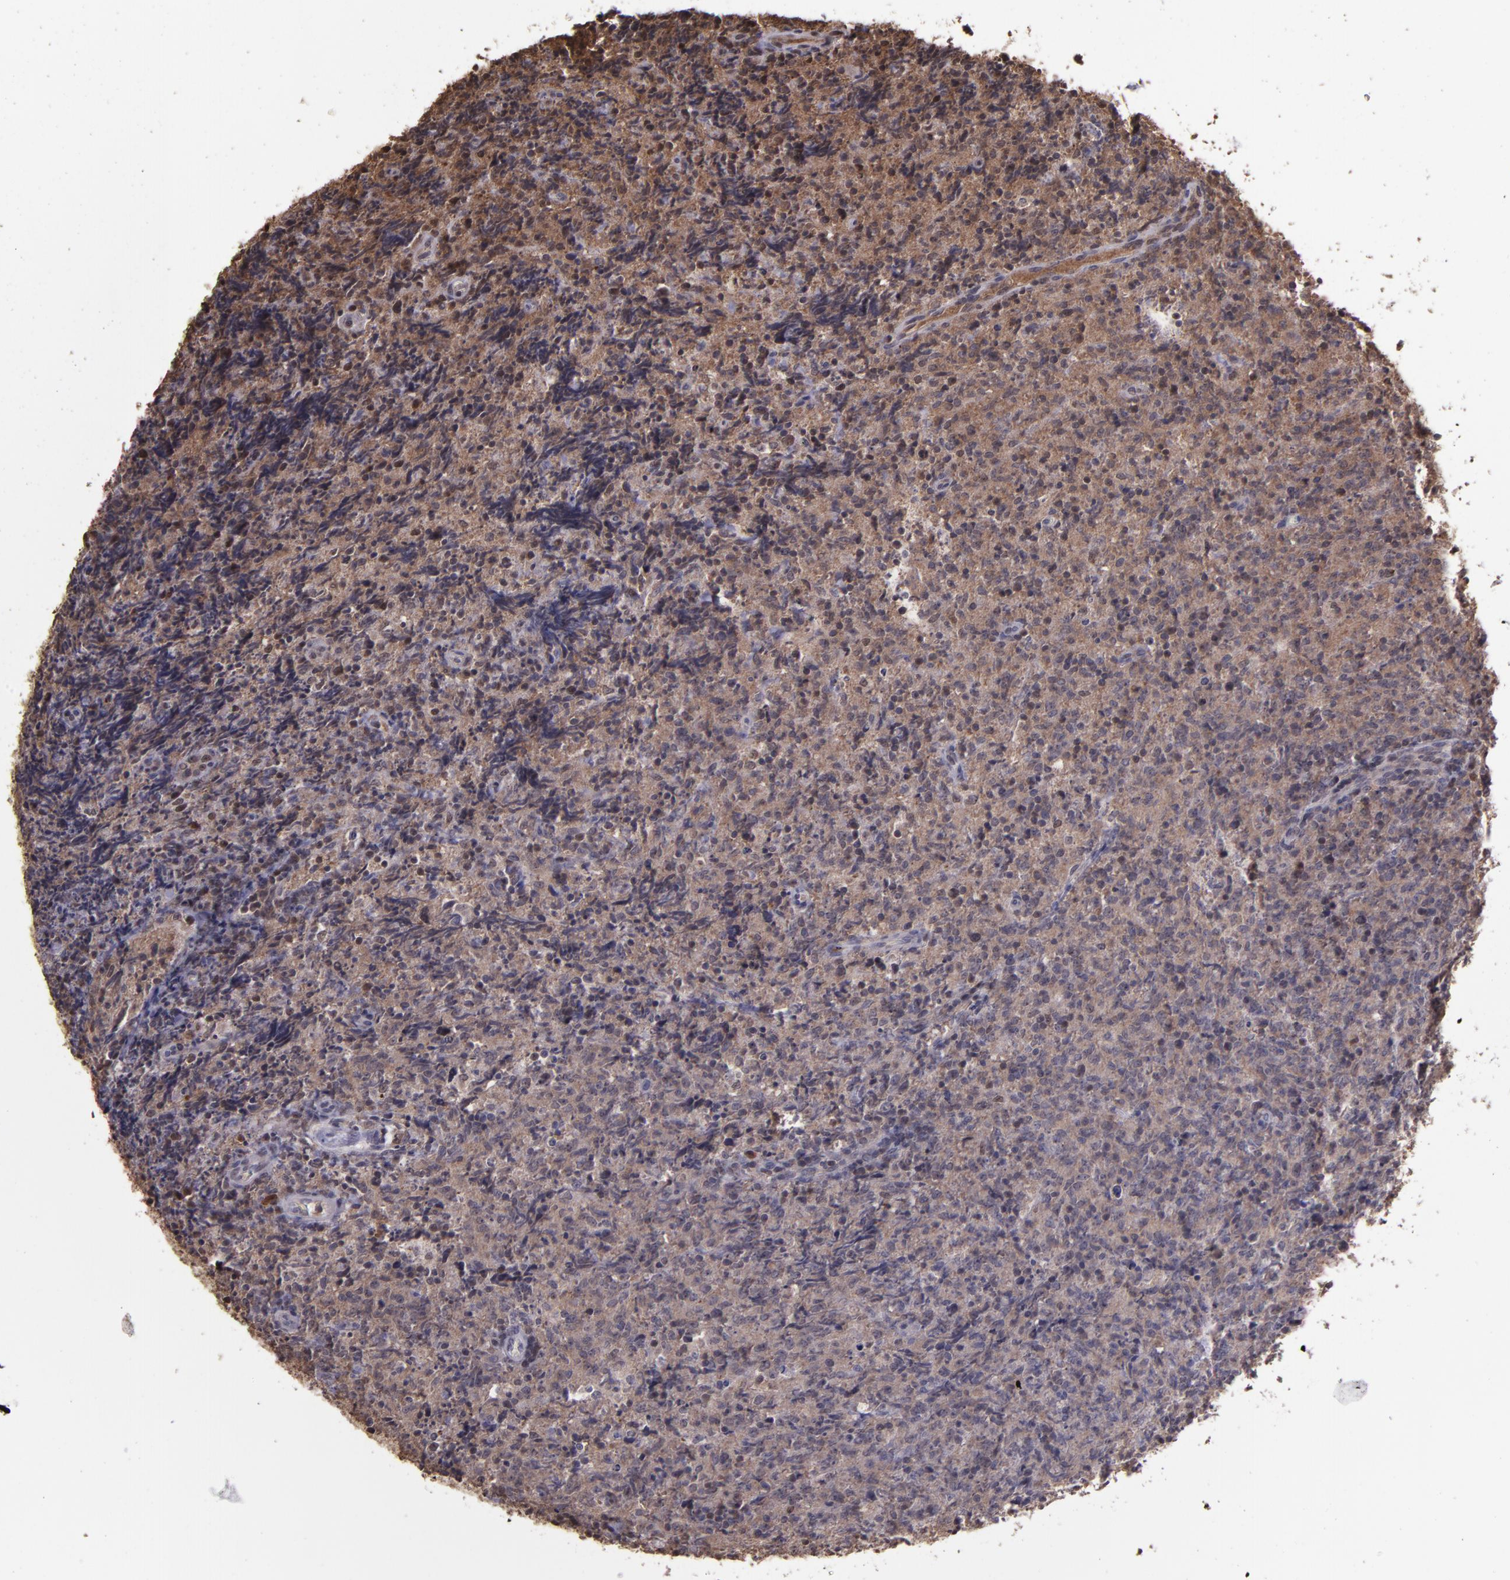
{"staining": {"intensity": "moderate", "quantity": ">75%", "location": "cytoplasmic/membranous"}, "tissue": "lymphoma", "cell_type": "Tumor cells", "image_type": "cancer", "snomed": [{"axis": "morphology", "description": "Malignant lymphoma, non-Hodgkin's type, High grade"}, {"axis": "topography", "description": "Tonsil"}], "caption": "Immunohistochemistry (IHC) histopathology image of neoplastic tissue: human lymphoma stained using immunohistochemistry displays medium levels of moderate protein expression localized specifically in the cytoplasmic/membranous of tumor cells, appearing as a cytoplasmic/membranous brown color.", "gene": "SERPINF2", "patient": {"sex": "female", "age": 36}}